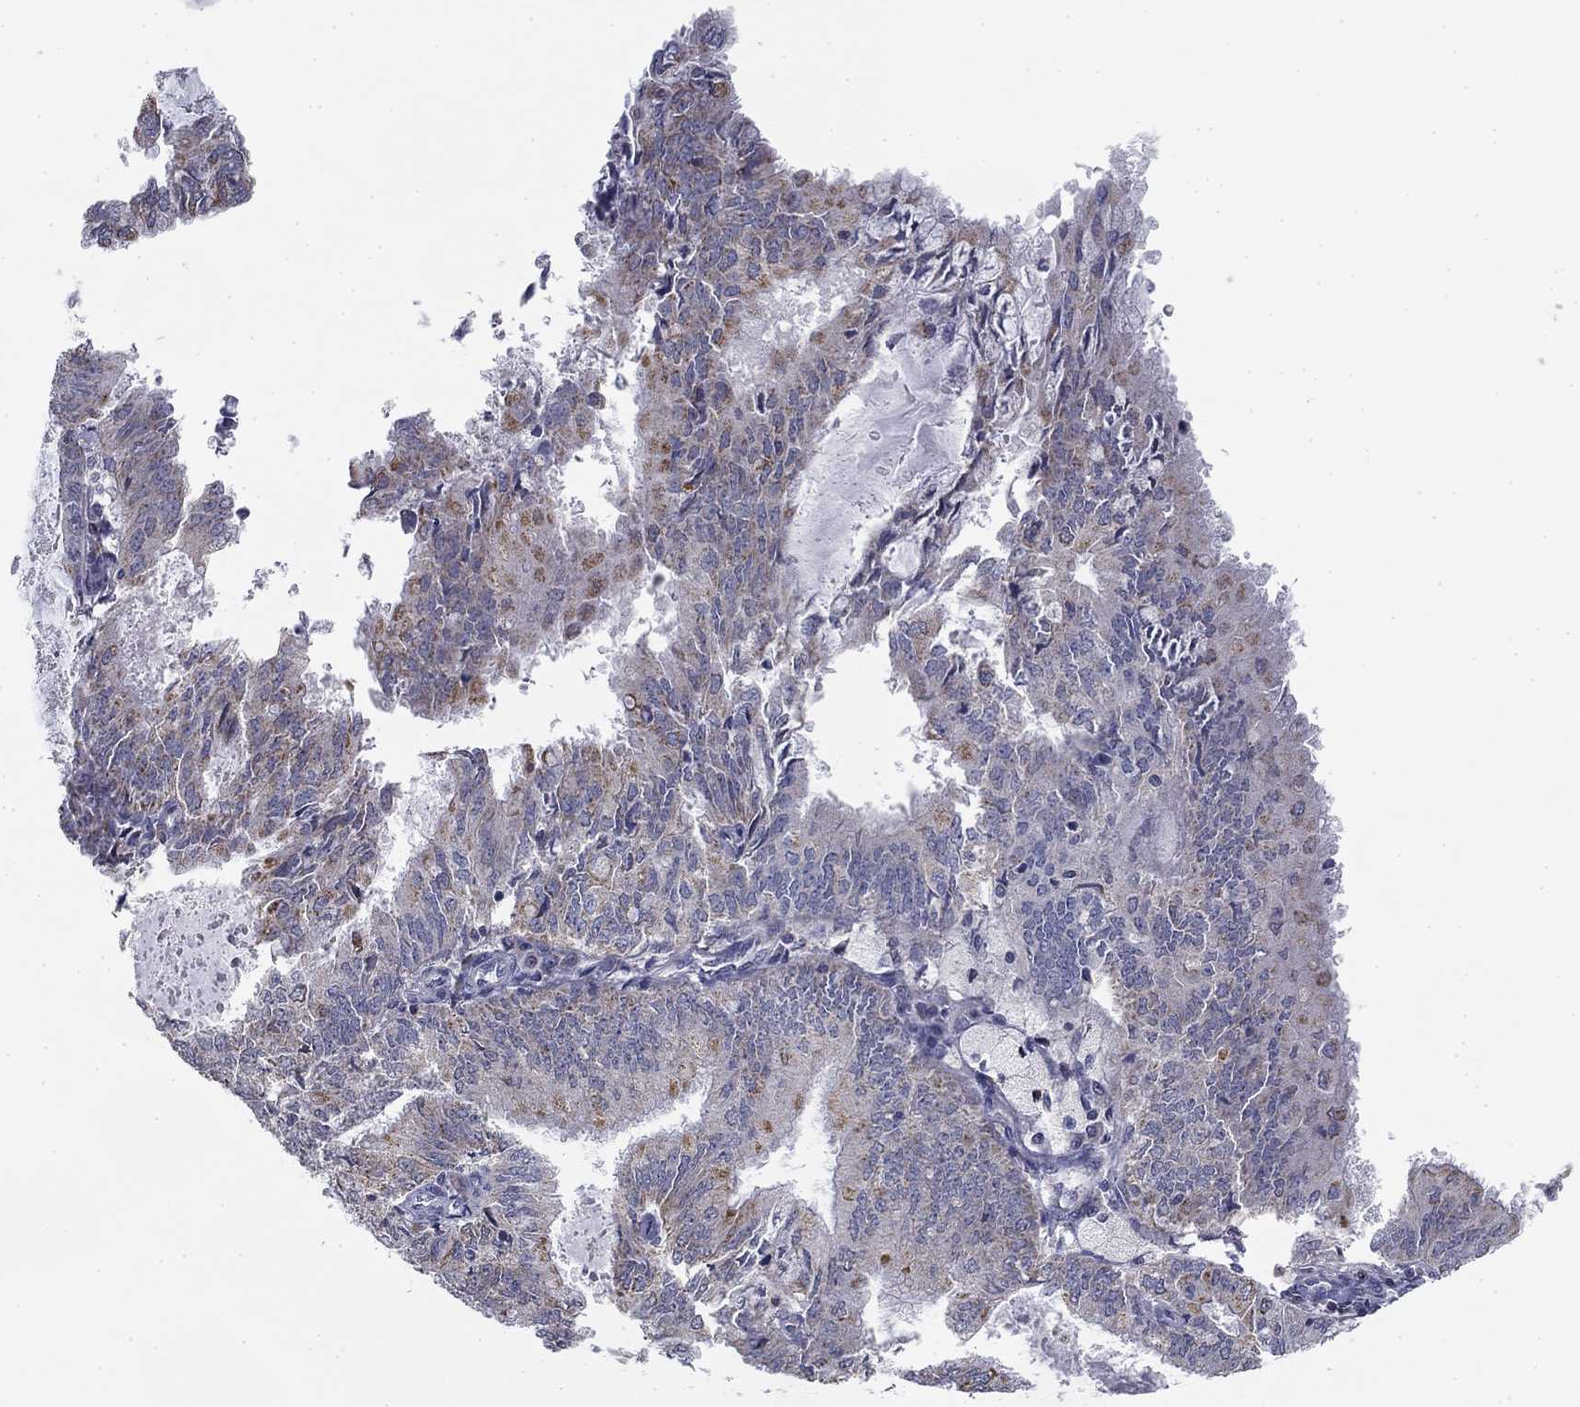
{"staining": {"intensity": "moderate", "quantity": "<25%", "location": "nuclear"}, "tissue": "endometrial cancer", "cell_type": "Tumor cells", "image_type": "cancer", "snomed": [{"axis": "morphology", "description": "Adenocarcinoma, NOS"}, {"axis": "topography", "description": "Endometrium"}], "caption": "Moderate nuclear positivity for a protein is appreciated in approximately <25% of tumor cells of adenocarcinoma (endometrial) using immunohistochemistry (IHC).", "gene": "SLC2A9", "patient": {"sex": "female", "age": 57}}